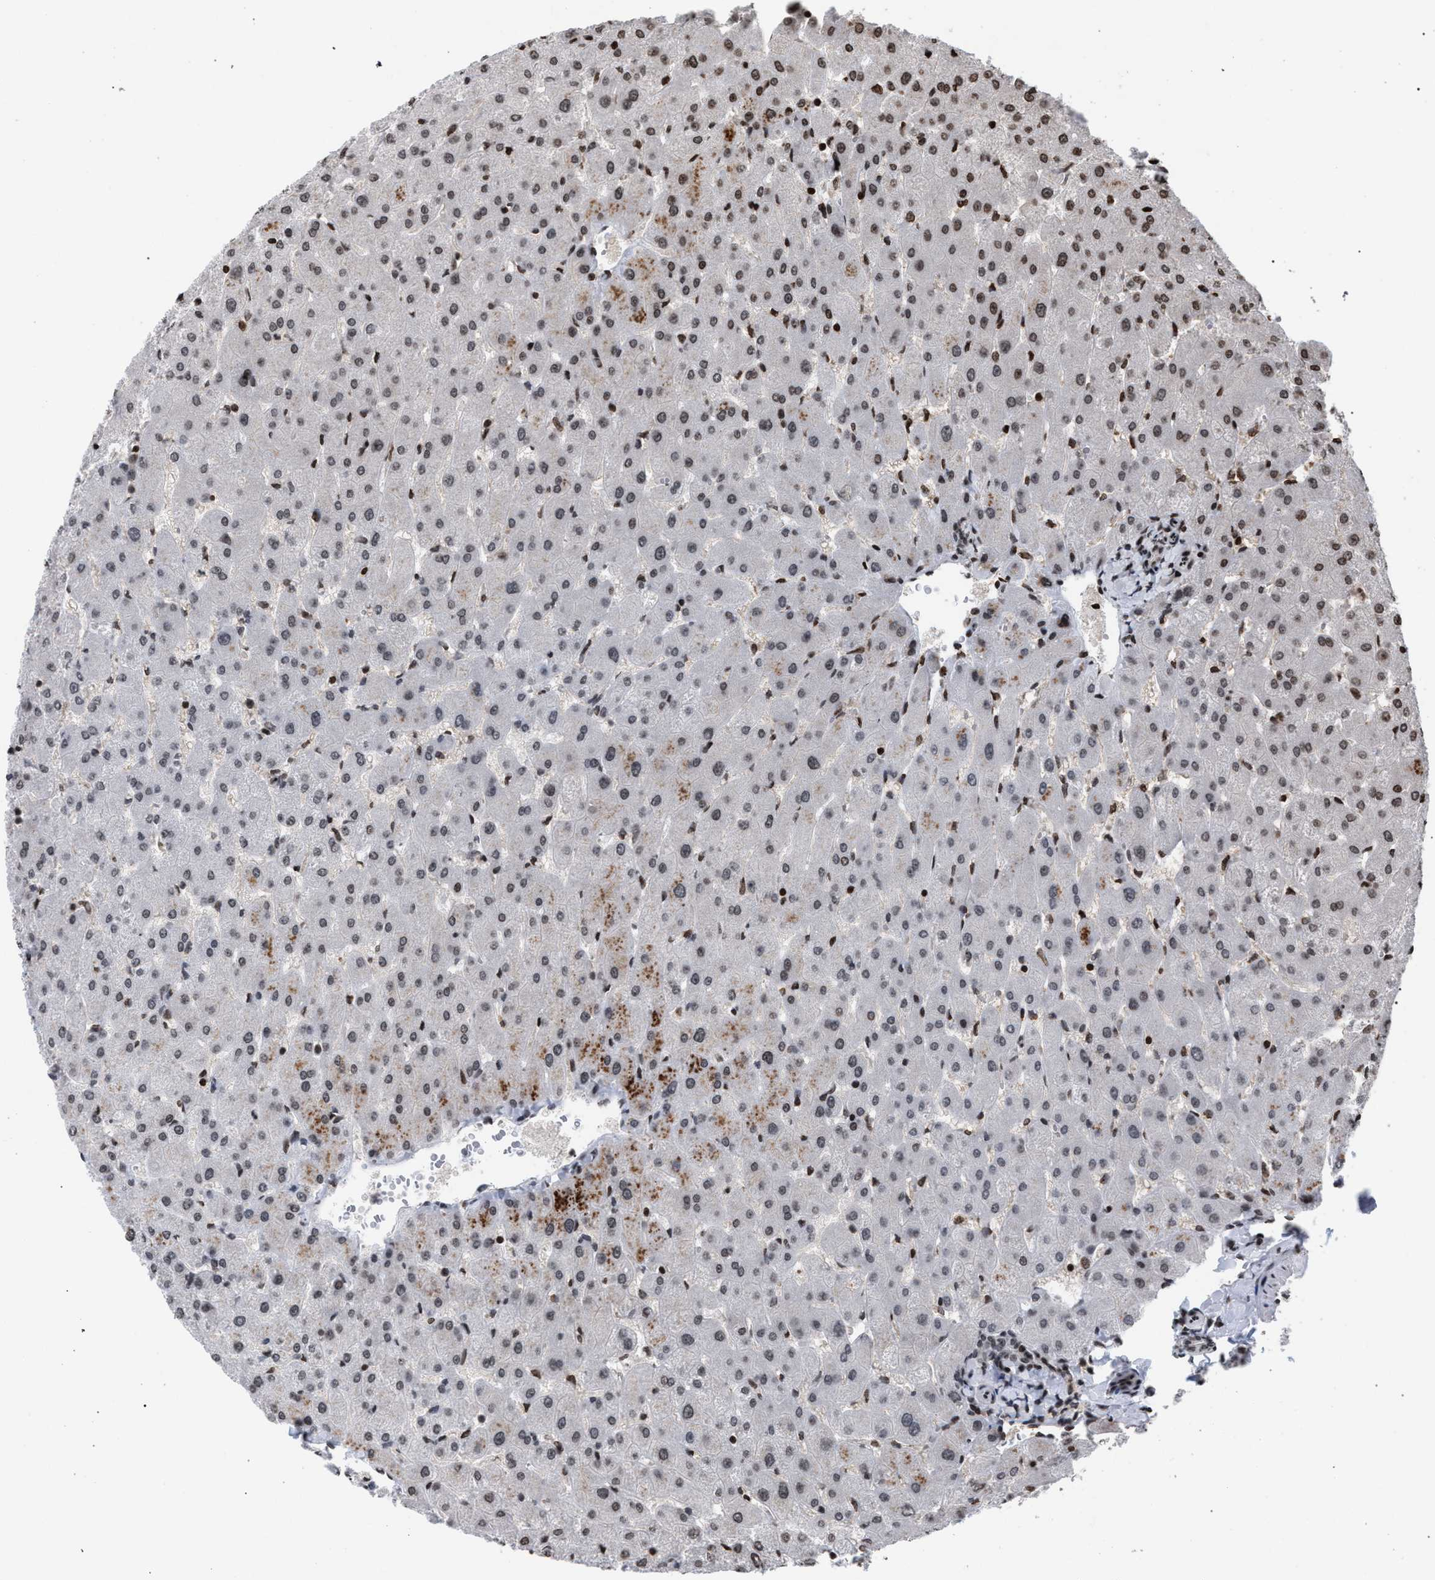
{"staining": {"intensity": "moderate", "quantity": ">75%", "location": "nuclear"}, "tissue": "liver", "cell_type": "Cholangiocytes", "image_type": "normal", "snomed": [{"axis": "morphology", "description": "Normal tissue, NOS"}, {"axis": "topography", "description": "Liver"}], "caption": "An image of human liver stained for a protein demonstrates moderate nuclear brown staining in cholangiocytes. (Stains: DAB (3,3'-diaminobenzidine) in brown, nuclei in blue, Microscopy: brightfield microscopy at high magnification).", "gene": "FOXD3", "patient": {"sex": "female", "age": 63}}